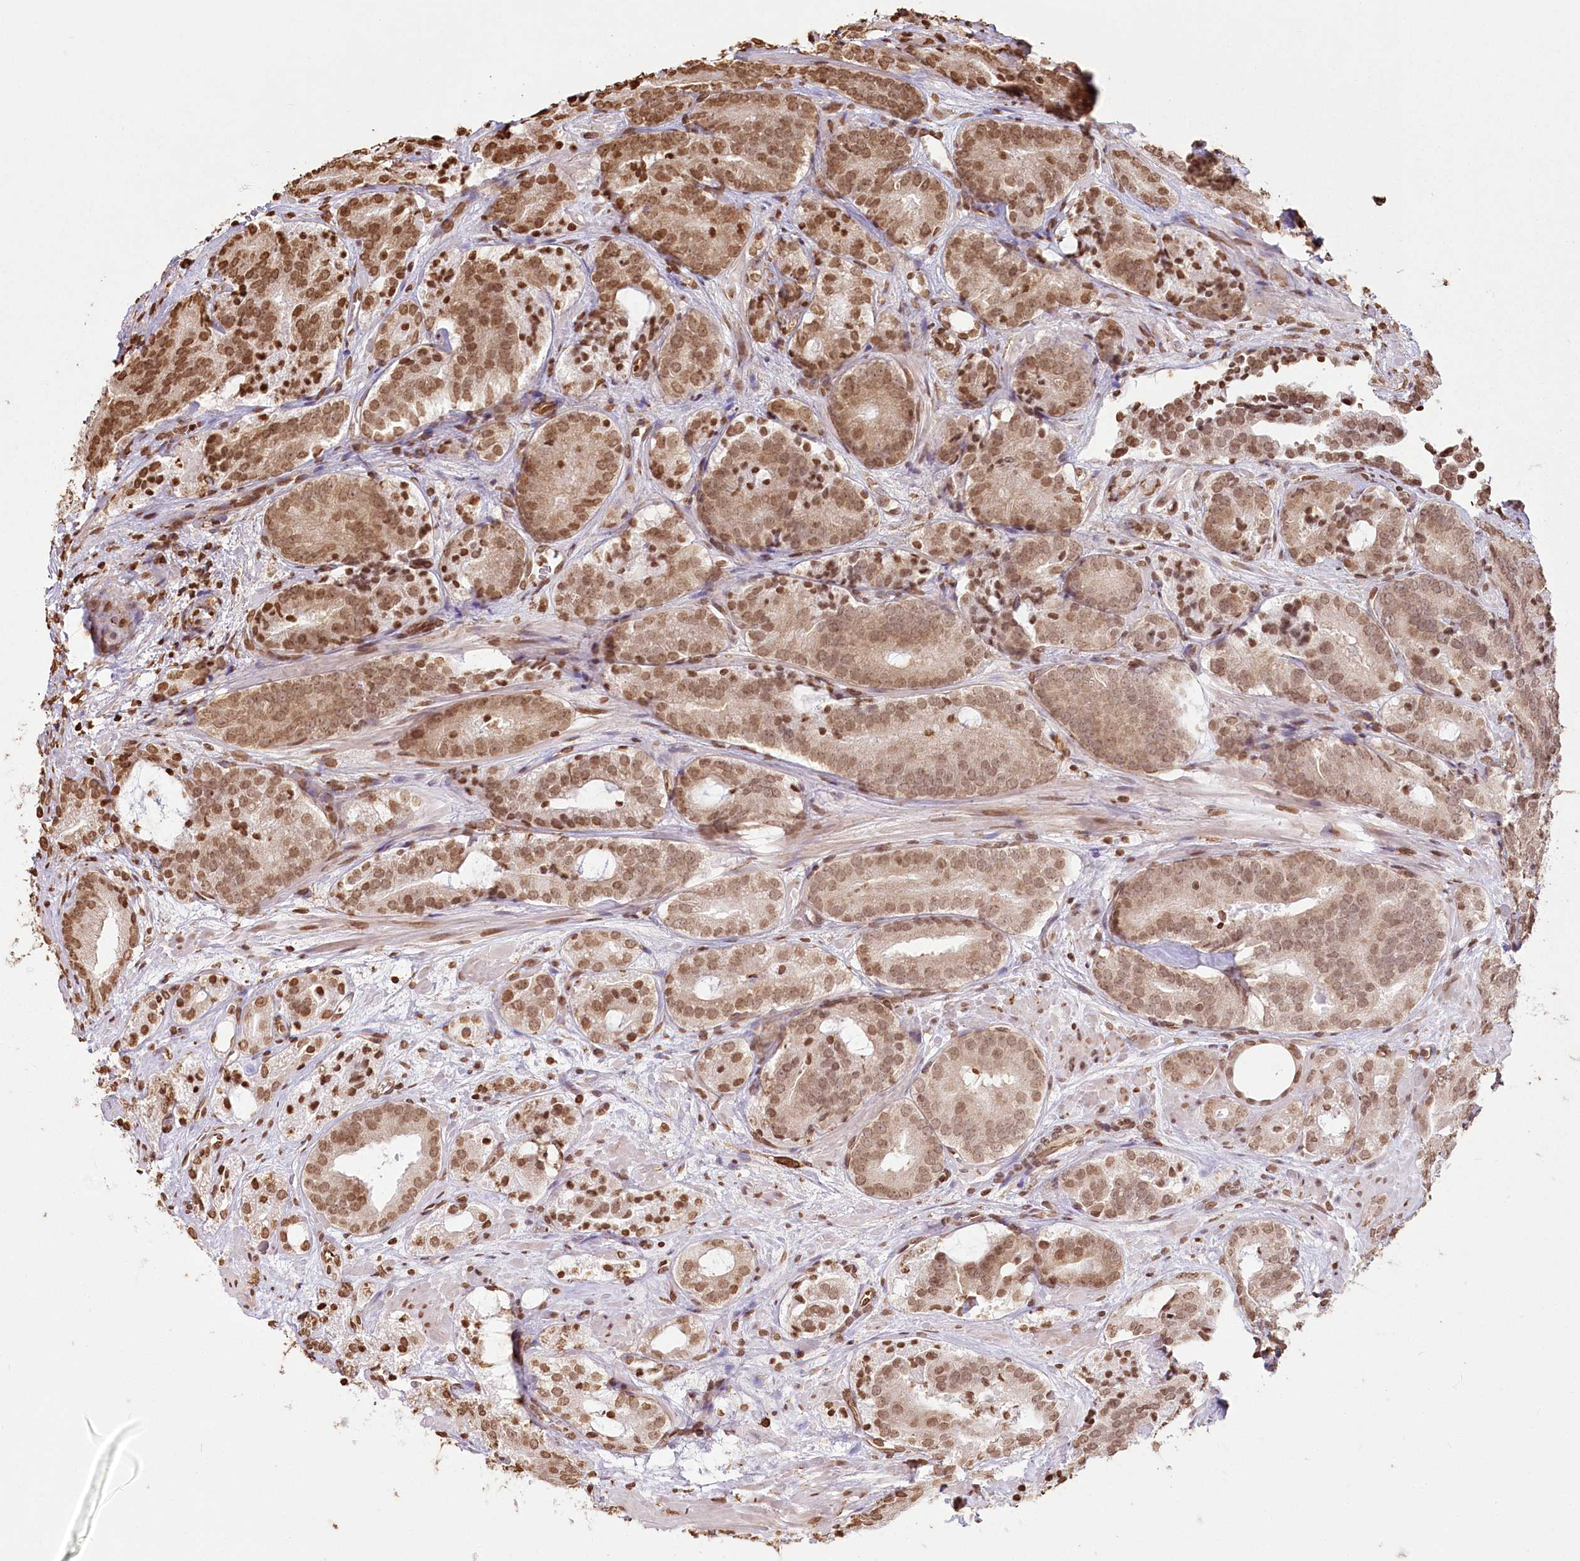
{"staining": {"intensity": "moderate", "quantity": ">75%", "location": "nuclear"}, "tissue": "prostate cancer", "cell_type": "Tumor cells", "image_type": "cancer", "snomed": [{"axis": "morphology", "description": "Adenocarcinoma, High grade"}, {"axis": "topography", "description": "Prostate"}], "caption": "Protein staining of adenocarcinoma (high-grade) (prostate) tissue demonstrates moderate nuclear positivity in about >75% of tumor cells.", "gene": "FAM13A", "patient": {"sex": "male", "age": 57}}